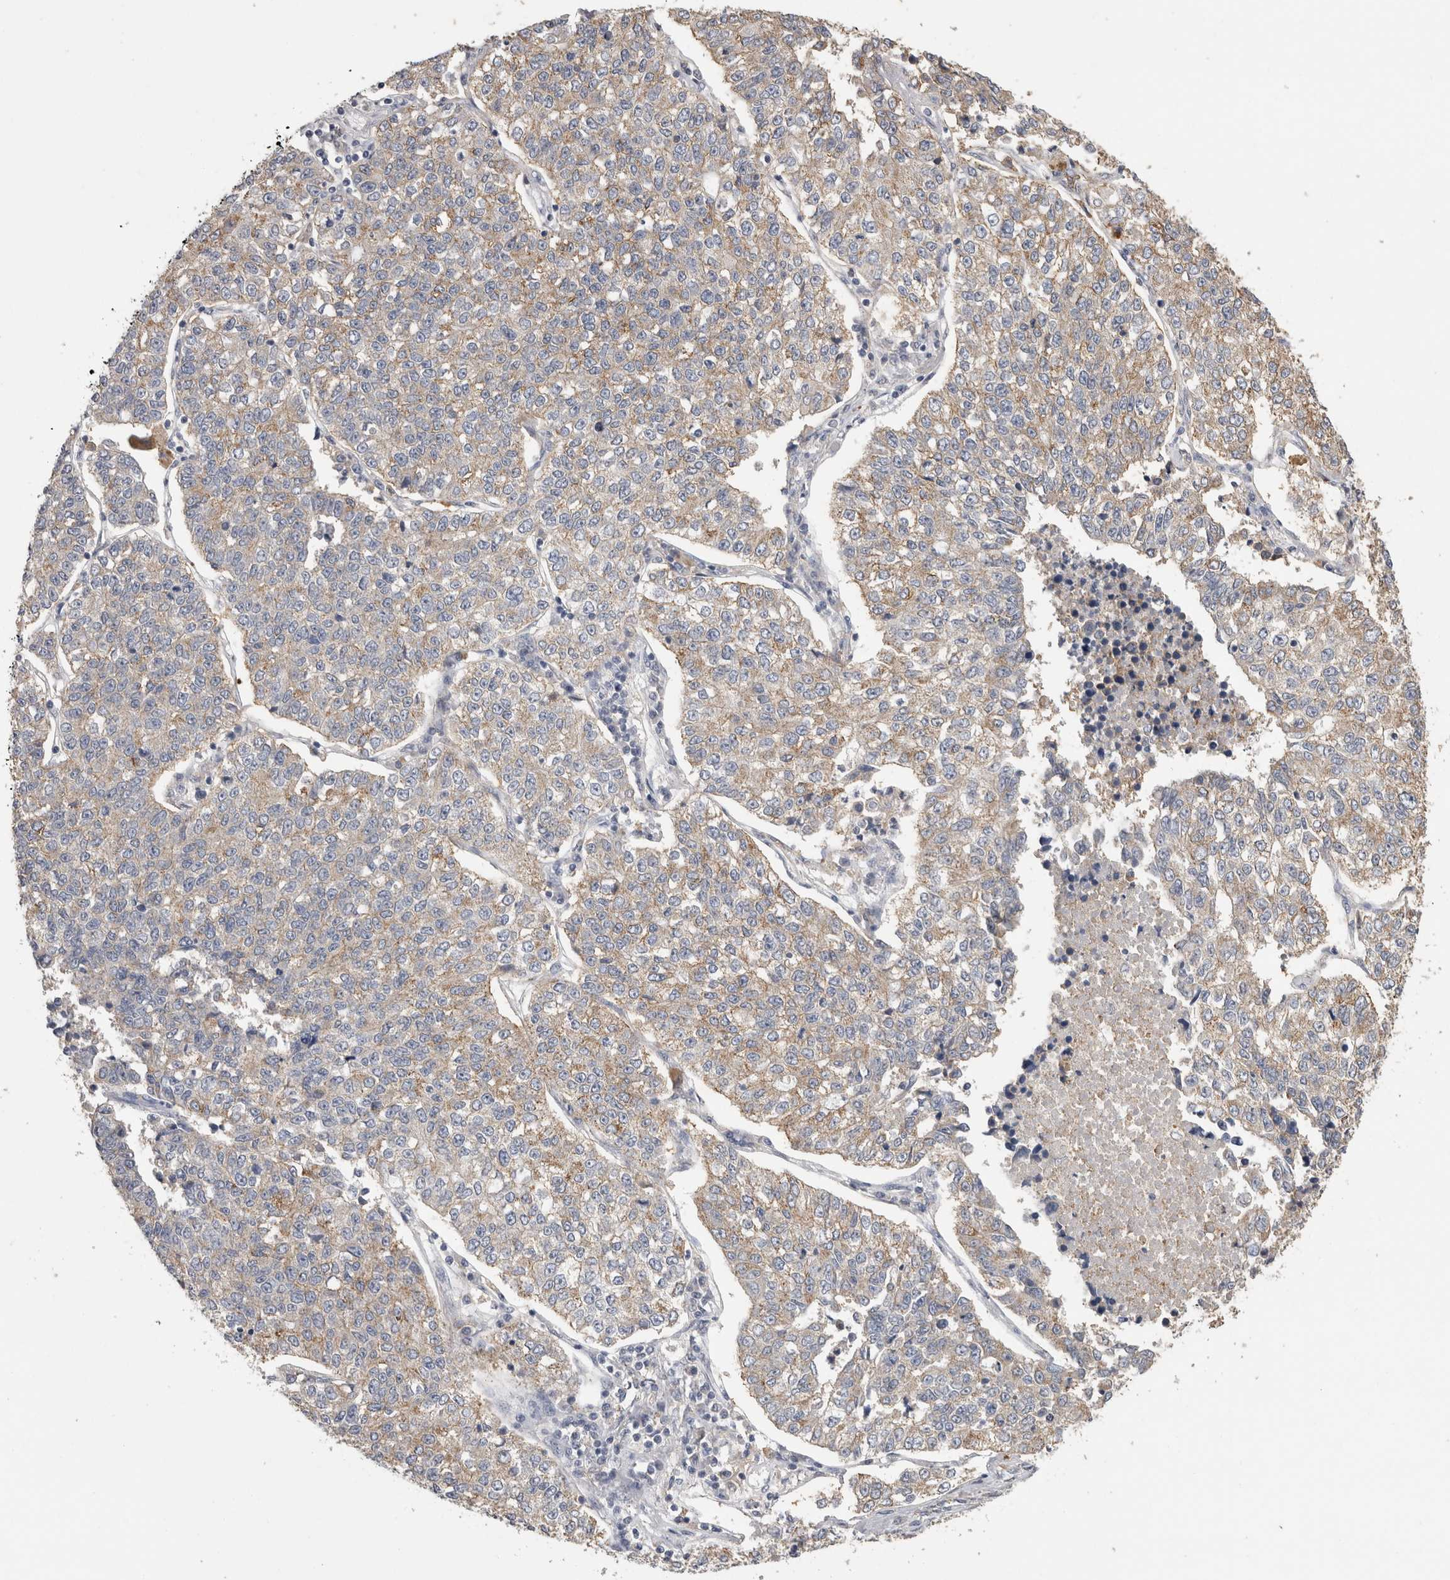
{"staining": {"intensity": "weak", "quantity": ">75%", "location": "cytoplasmic/membranous"}, "tissue": "lung cancer", "cell_type": "Tumor cells", "image_type": "cancer", "snomed": [{"axis": "morphology", "description": "Adenocarcinoma, NOS"}, {"axis": "topography", "description": "Lung"}], "caption": "A brown stain shows weak cytoplasmic/membranous positivity of a protein in lung cancer (adenocarcinoma) tumor cells.", "gene": "CNTFR", "patient": {"sex": "male", "age": 49}}